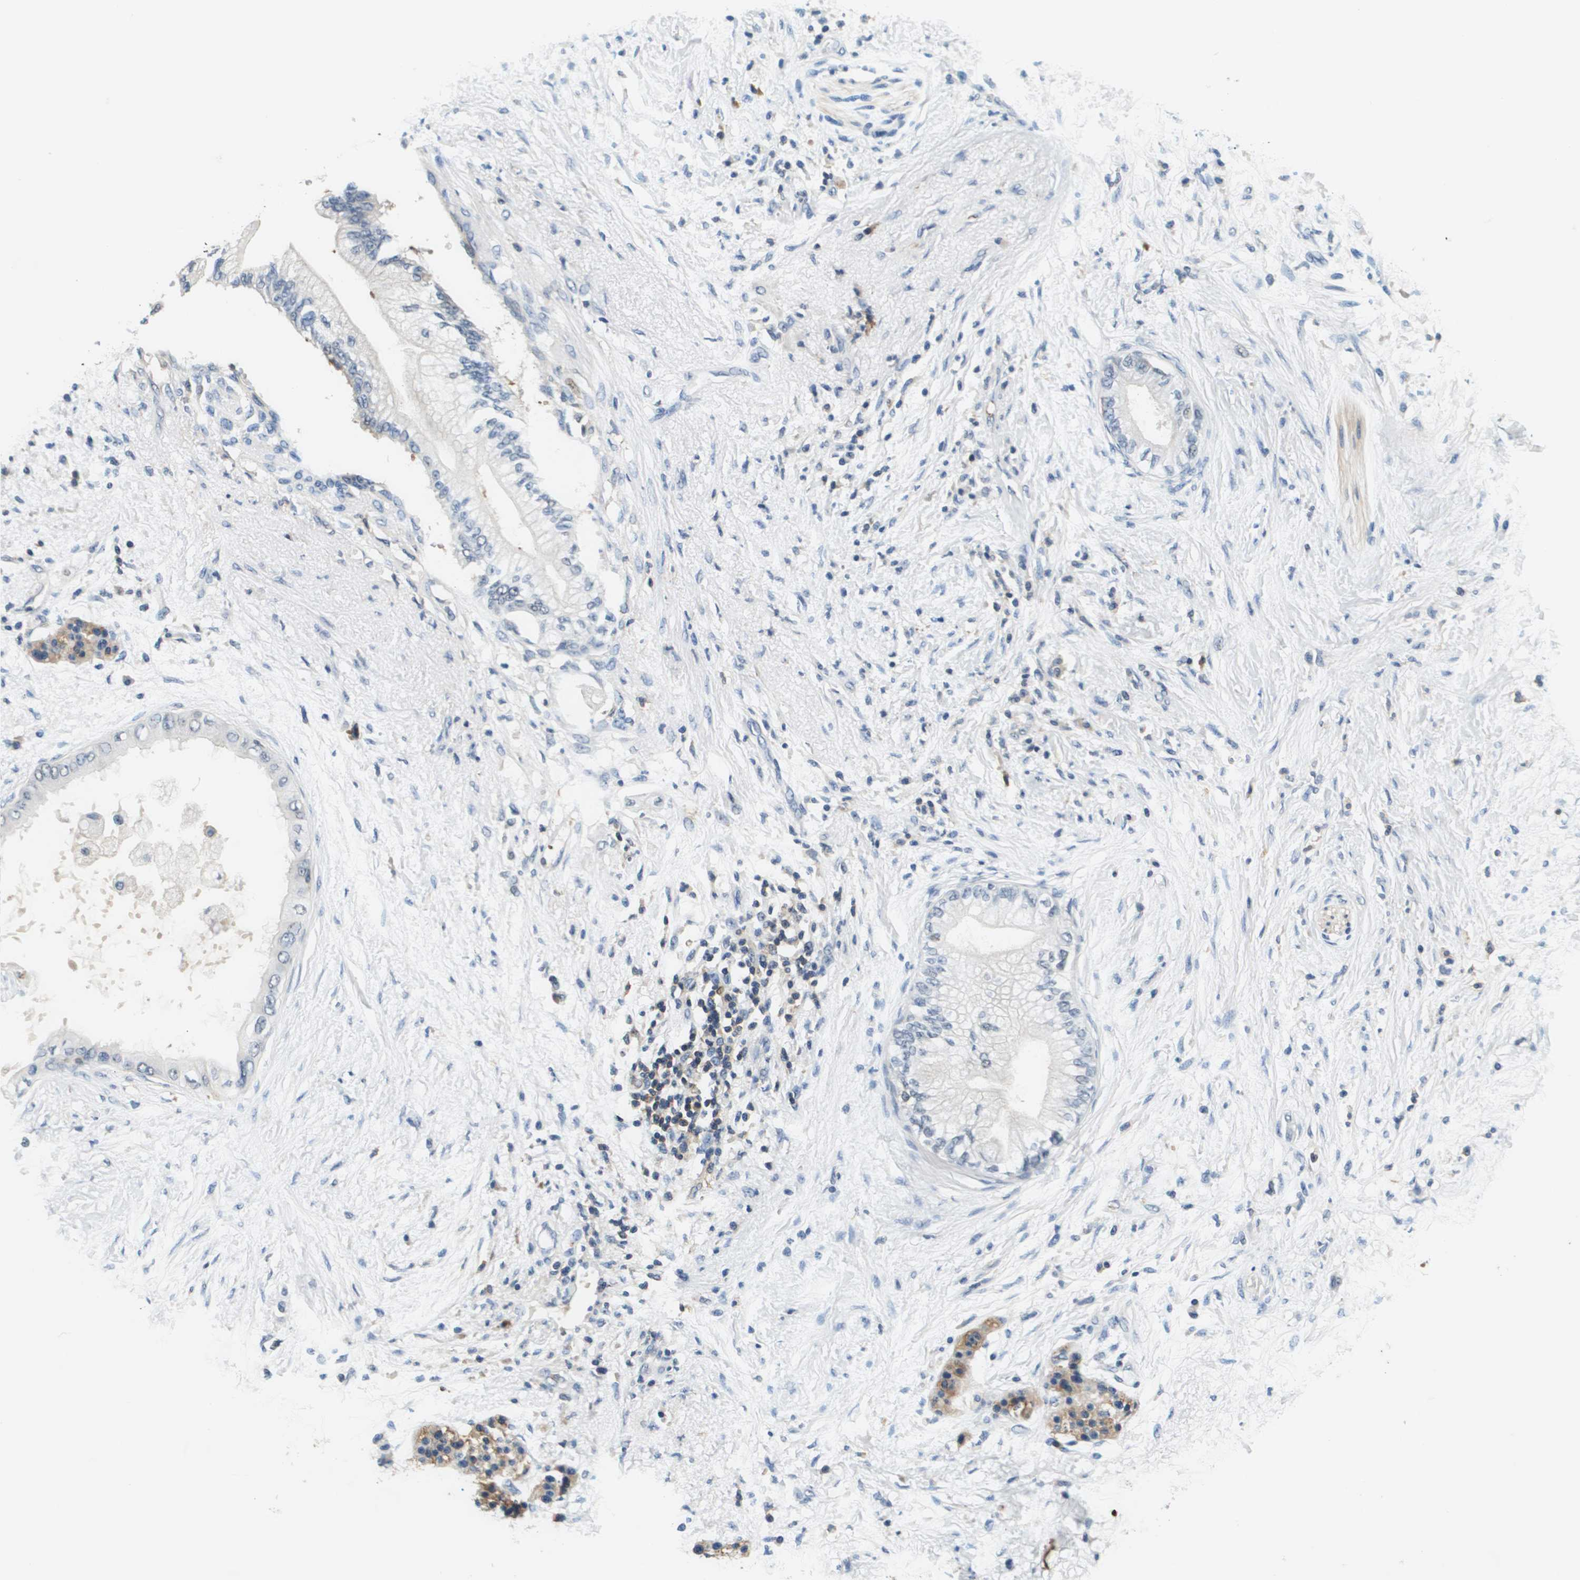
{"staining": {"intensity": "negative", "quantity": "none", "location": "none"}, "tissue": "pancreatic cancer", "cell_type": "Tumor cells", "image_type": "cancer", "snomed": [{"axis": "morphology", "description": "Normal tissue, NOS"}, {"axis": "morphology", "description": "Adenocarcinoma, NOS"}, {"axis": "topography", "description": "Pancreas"}, {"axis": "topography", "description": "Duodenum"}], "caption": "This is an immunohistochemistry micrograph of pancreatic adenocarcinoma. There is no expression in tumor cells.", "gene": "KCNQ5", "patient": {"sex": "female", "age": 60}}